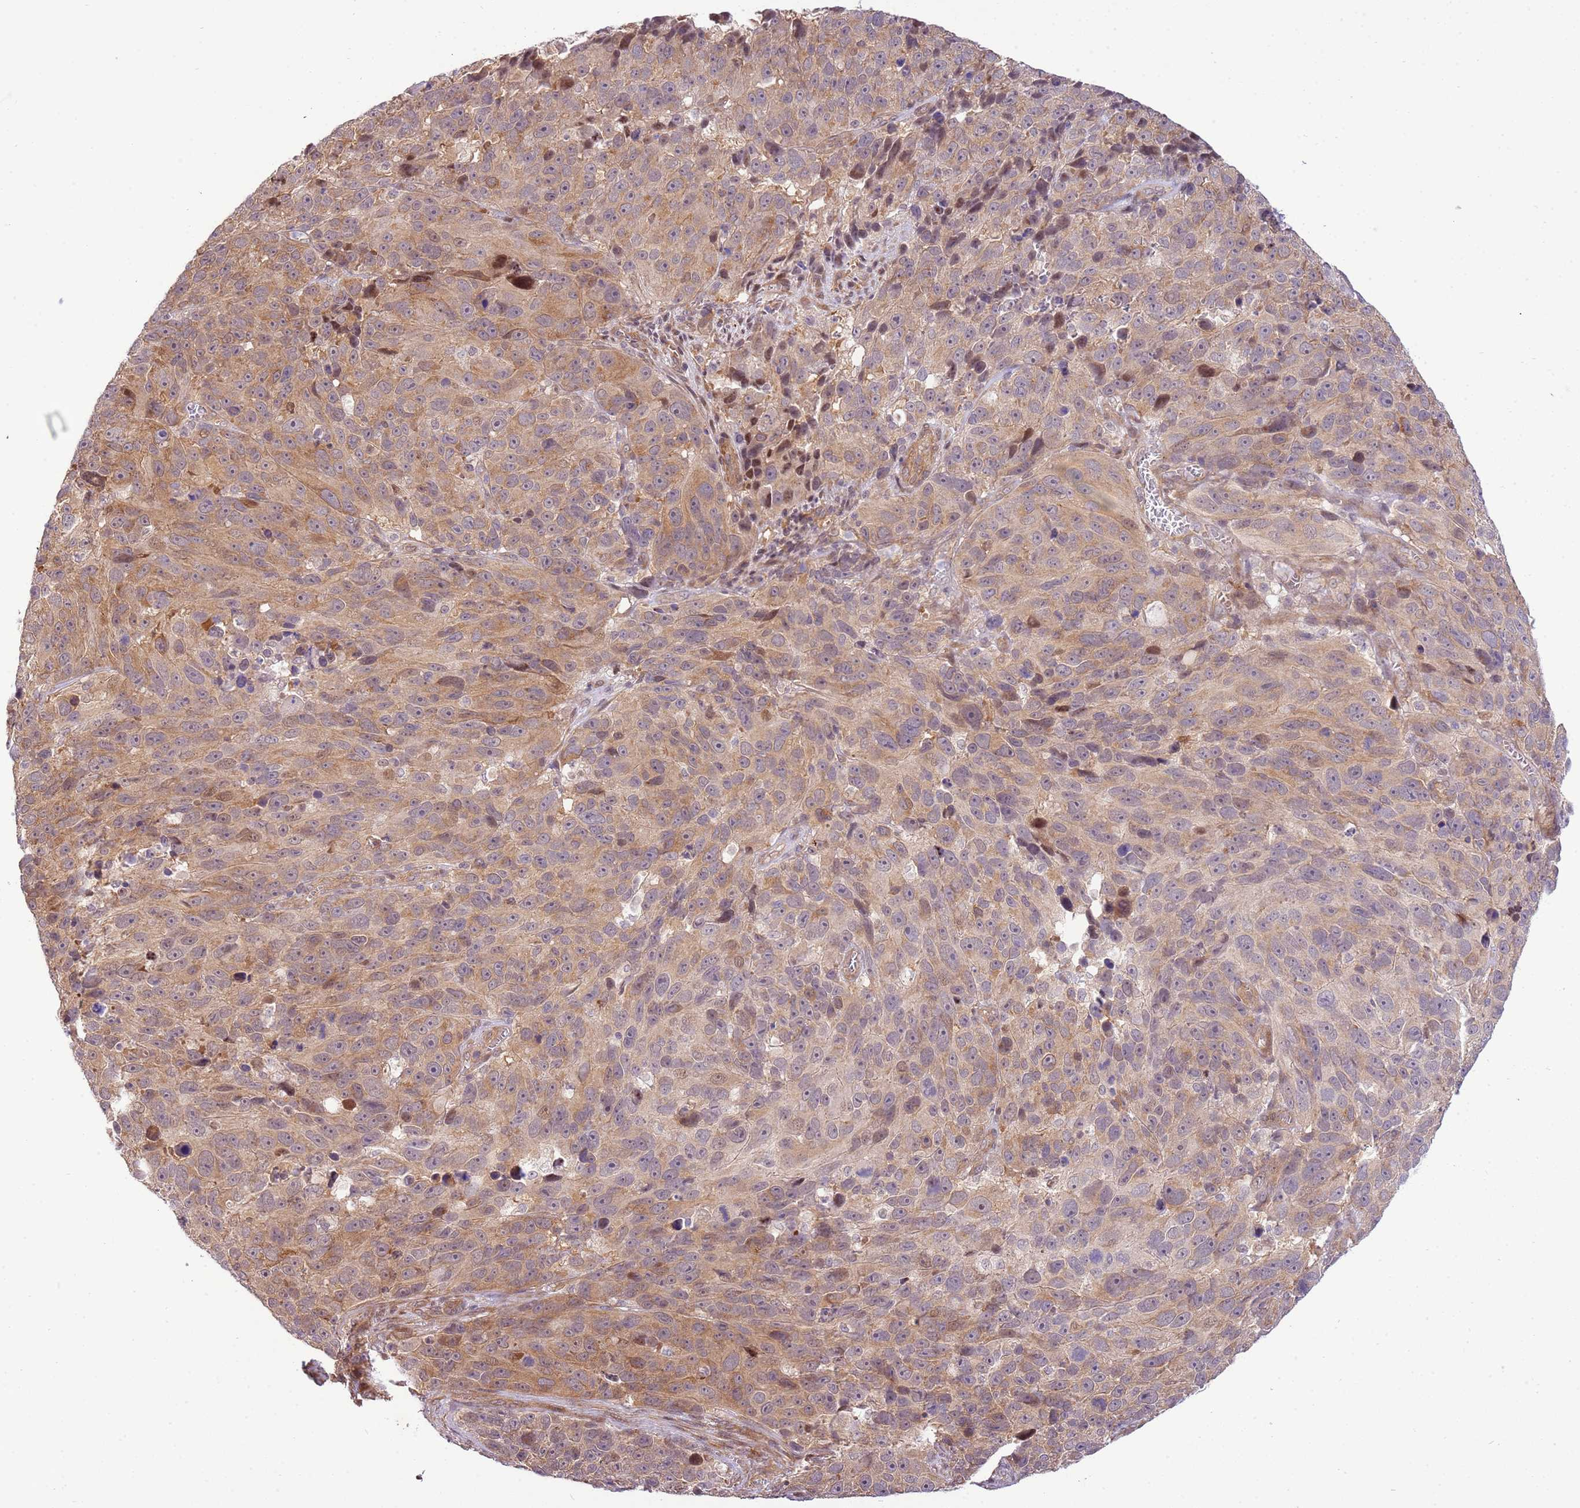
{"staining": {"intensity": "moderate", "quantity": "<25%", "location": "cytoplasmic/membranous,nuclear"}, "tissue": "melanoma", "cell_type": "Tumor cells", "image_type": "cancer", "snomed": [{"axis": "morphology", "description": "Malignant melanoma, NOS"}, {"axis": "topography", "description": "Skin"}], "caption": "Immunohistochemistry (IHC) (DAB (3,3'-diaminobenzidine)) staining of human melanoma reveals moderate cytoplasmic/membranous and nuclear protein expression in about <25% of tumor cells.", "gene": "SCARA3", "patient": {"sex": "male", "age": 84}}